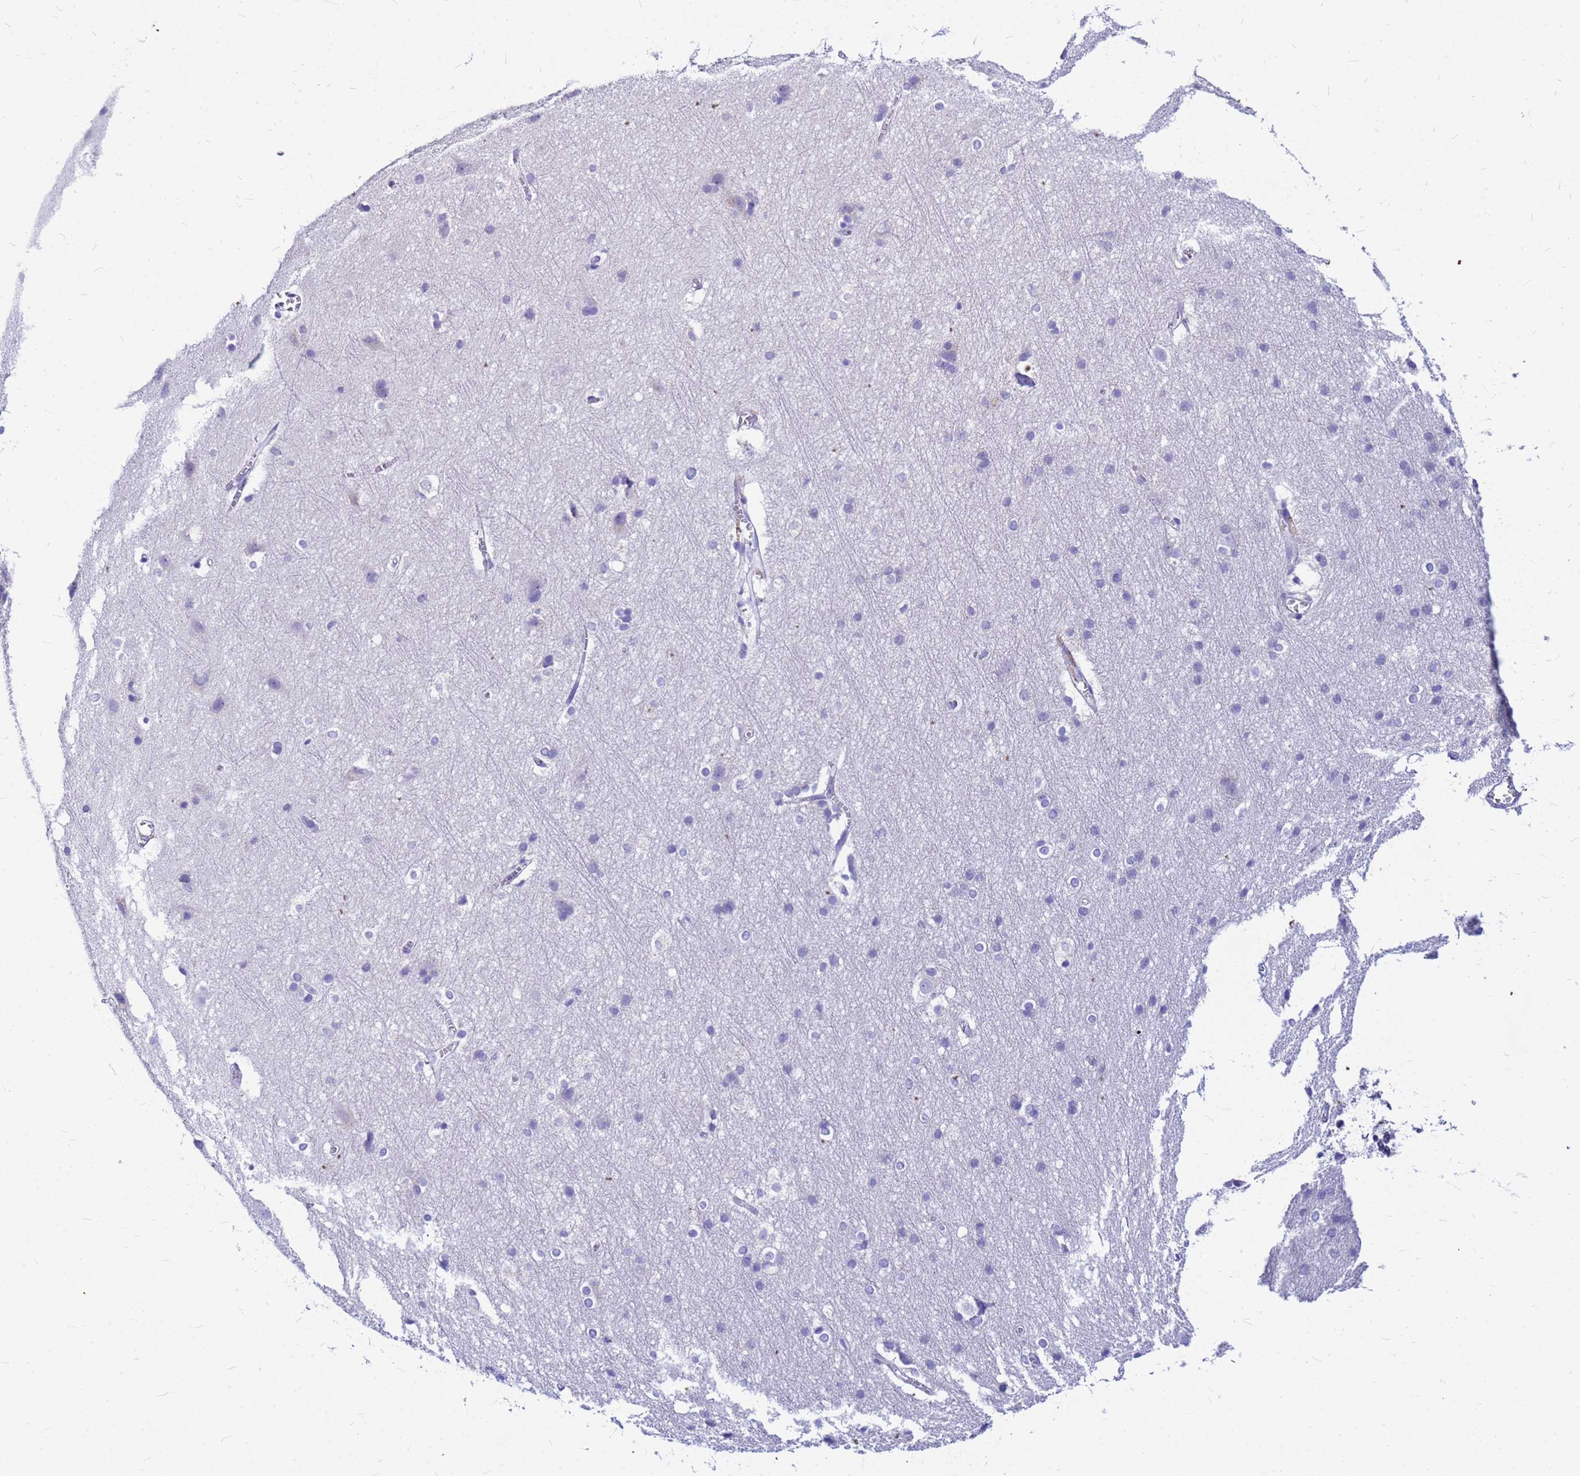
{"staining": {"intensity": "negative", "quantity": "none", "location": "none"}, "tissue": "cerebral cortex", "cell_type": "Endothelial cells", "image_type": "normal", "snomed": [{"axis": "morphology", "description": "Normal tissue, NOS"}, {"axis": "topography", "description": "Cerebral cortex"}], "caption": "This is an immunohistochemistry (IHC) histopathology image of normal cerebral cortex. There is no staining in endothelial cells.", "gene": "DPRX", "patient": {"sex": "male", "age": 54}}